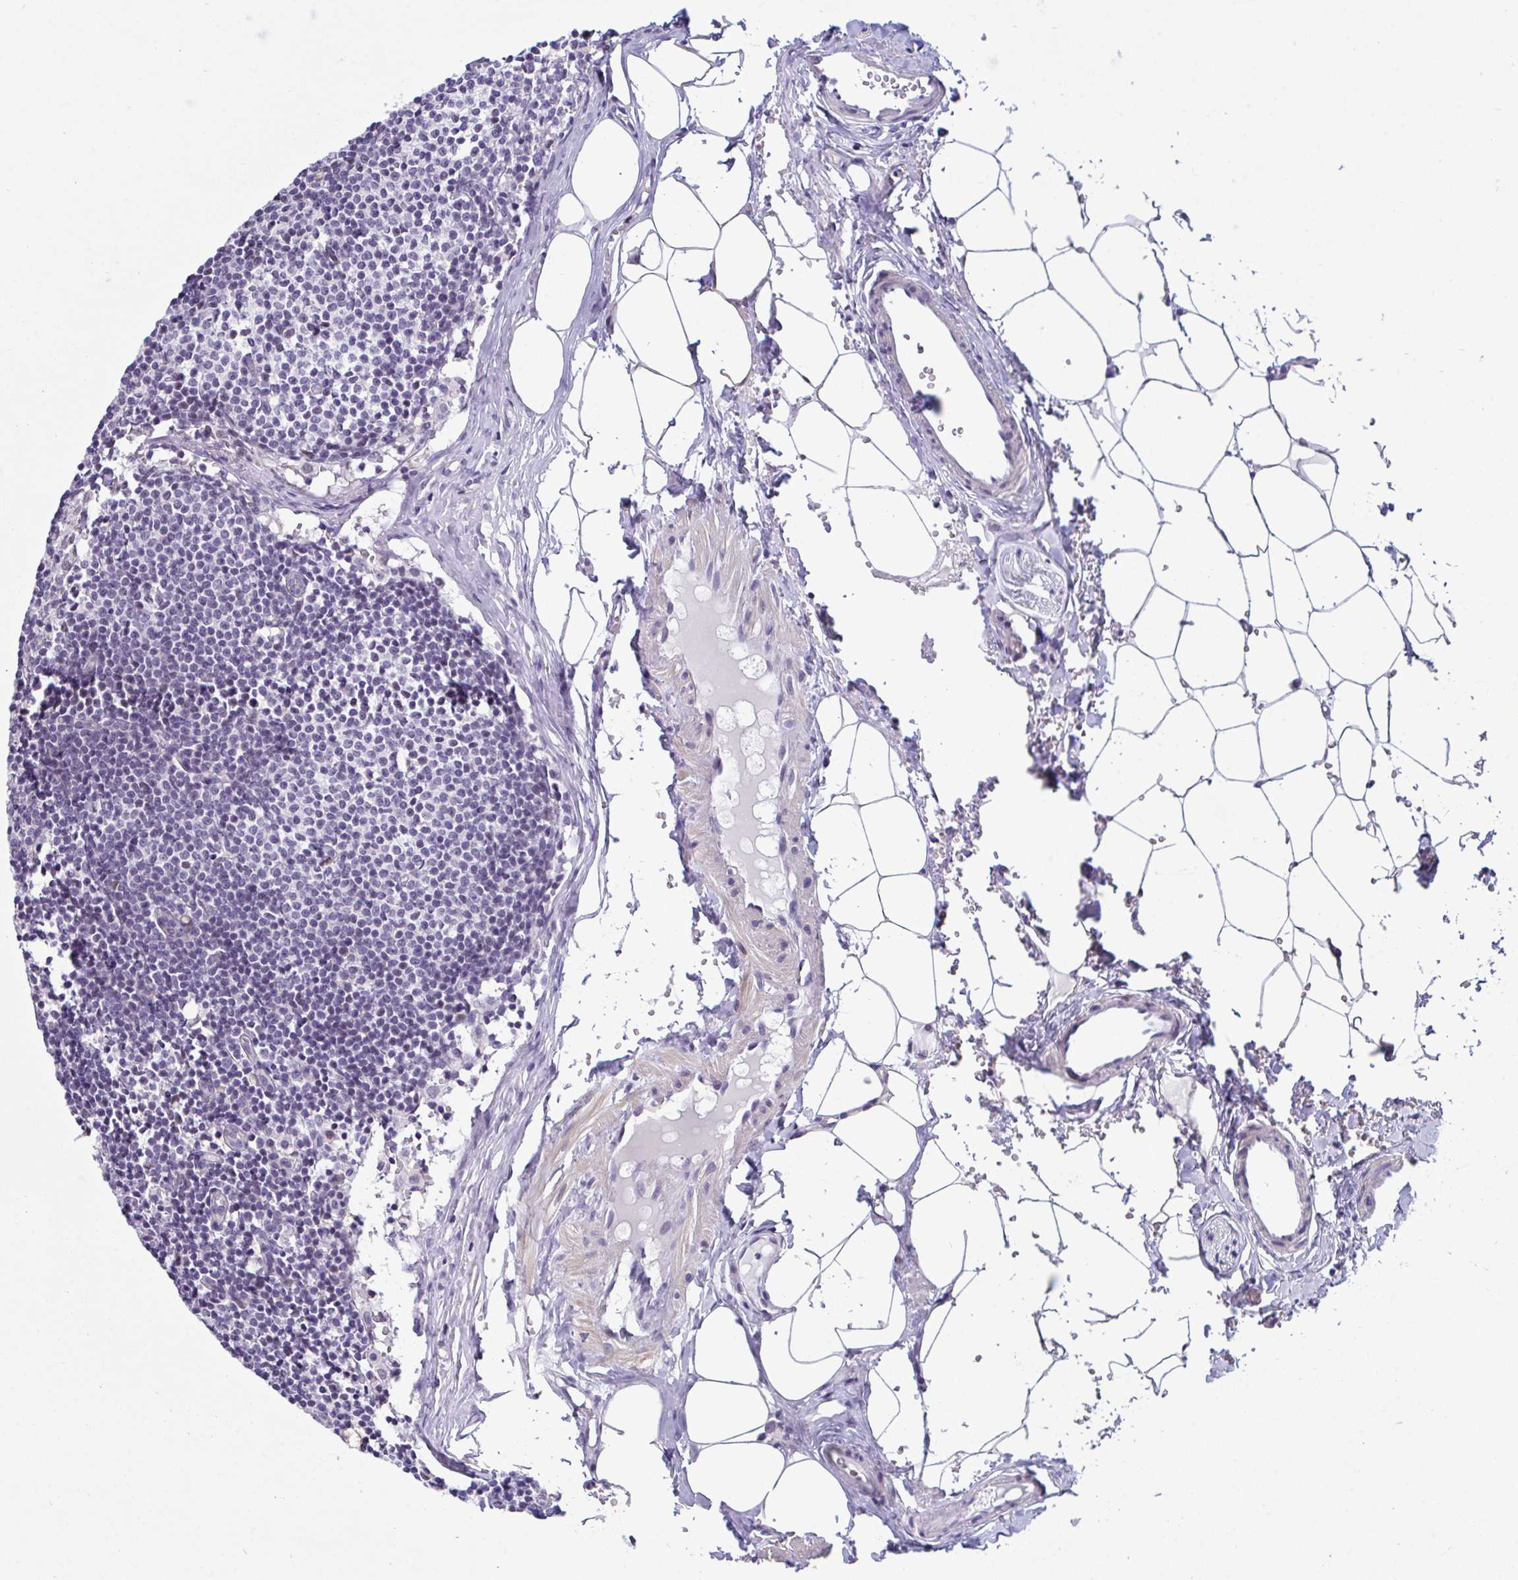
{"staining": {"intensity": "moderate", "quantity": "<25%", "location": "nuclear"}, "tissue": "lymph node", "cell_type": "Non-germinal center cells", "image_type": "normal", "snomed": [{"axis": "morphology", "description": "Normal tissue, NOS"}, {"axis": "topography", "description": "Lymph node"}], "caption": "A brown stain highlights moderate nuclear expression of a protein in non-germinal center cells of normal human lymph node. The staining was performed using DAB to visualize the protein expression in brown, while the nuclei were stained in blue with hematoxylin (Magnification: 20x).", "gene": "USP35", "patient": {"sex": "male", "age": 49}}